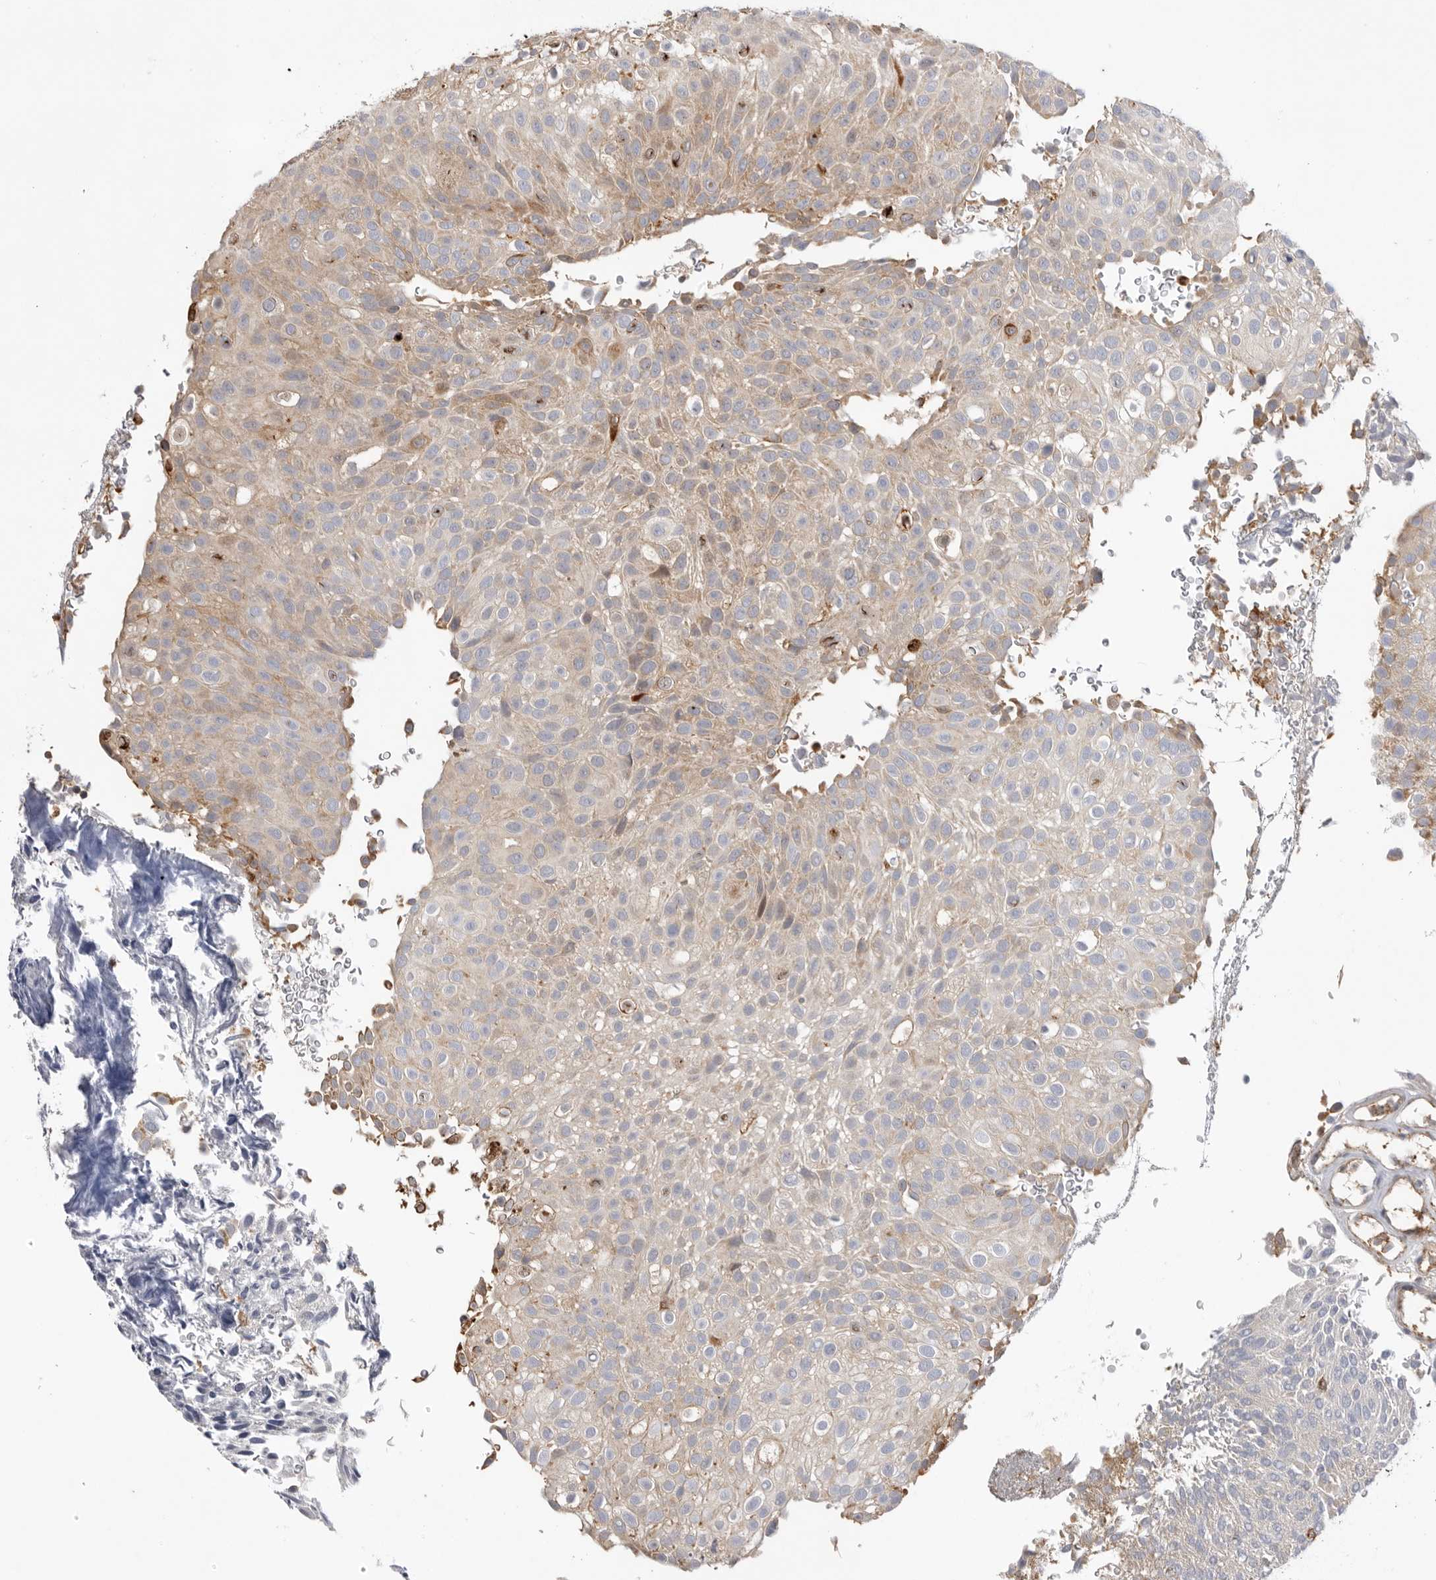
{"staining": {"intensity": "weak", "quantity": "<25%", "location": "cytoplasmic/membranous"}, "tissue": "urothelial cancer", "cell_type": "Tumor cells", "image_type": "cancer", "snomed": [{"axis": "morphology", "description": "Urothelial carcinoma, Low grade"}, {"axis": "topography", "description": "Urinary bladder"}], "caption": "This micrograph is of urothelial cancer stained with immunohistochemistry to label a protein in brown with the nuclei are counter-stained blue. There is no positivity in tumor cells.", "gene": "GNE", "patient": {"sex": "male", "age": 78}}